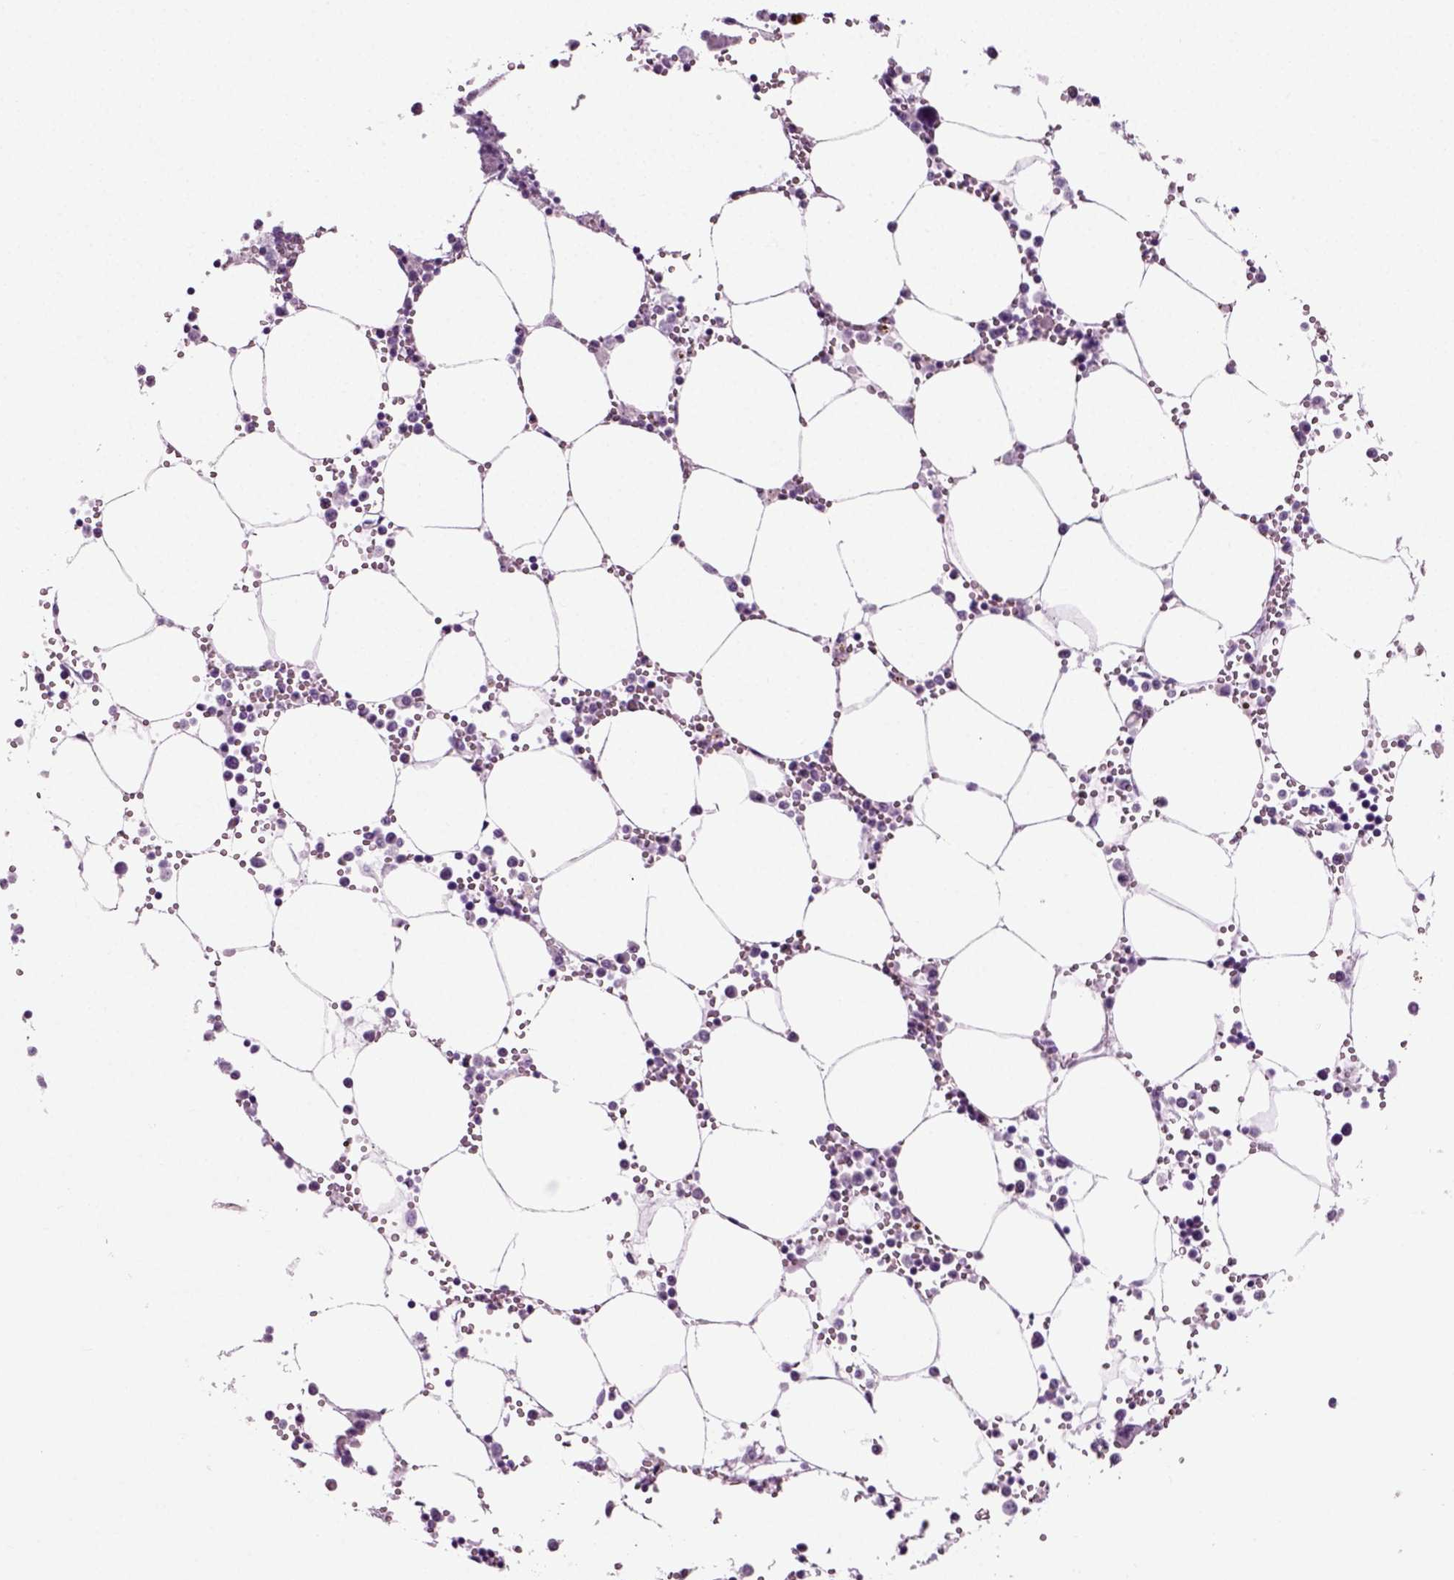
{"staining": {"intensity": "negative", "quantity": "none", "location": "none"}, "tissue": "bone marrow", "cell_type": "Hematopoietic cells", "image_type": "normal", "snomed": [{"axis": "morphology", "description": "Normal tissue, NOS"}, {"axis": "topography", "description": "Bone marrow"}], "caption": "DAB (3,3'-diaminobenzidine) immunohistochemical staining of benign bone marrow exhibits no significant expression in hematopoietic cells. The staining was performed using DAB to visualize the protein expression in brown, while the nuclei were stained in blue with hematoxylin (Magnification: 20x).", "gene": "ZC2HC1C", "patient": {"sex": "male", "age": 54}}